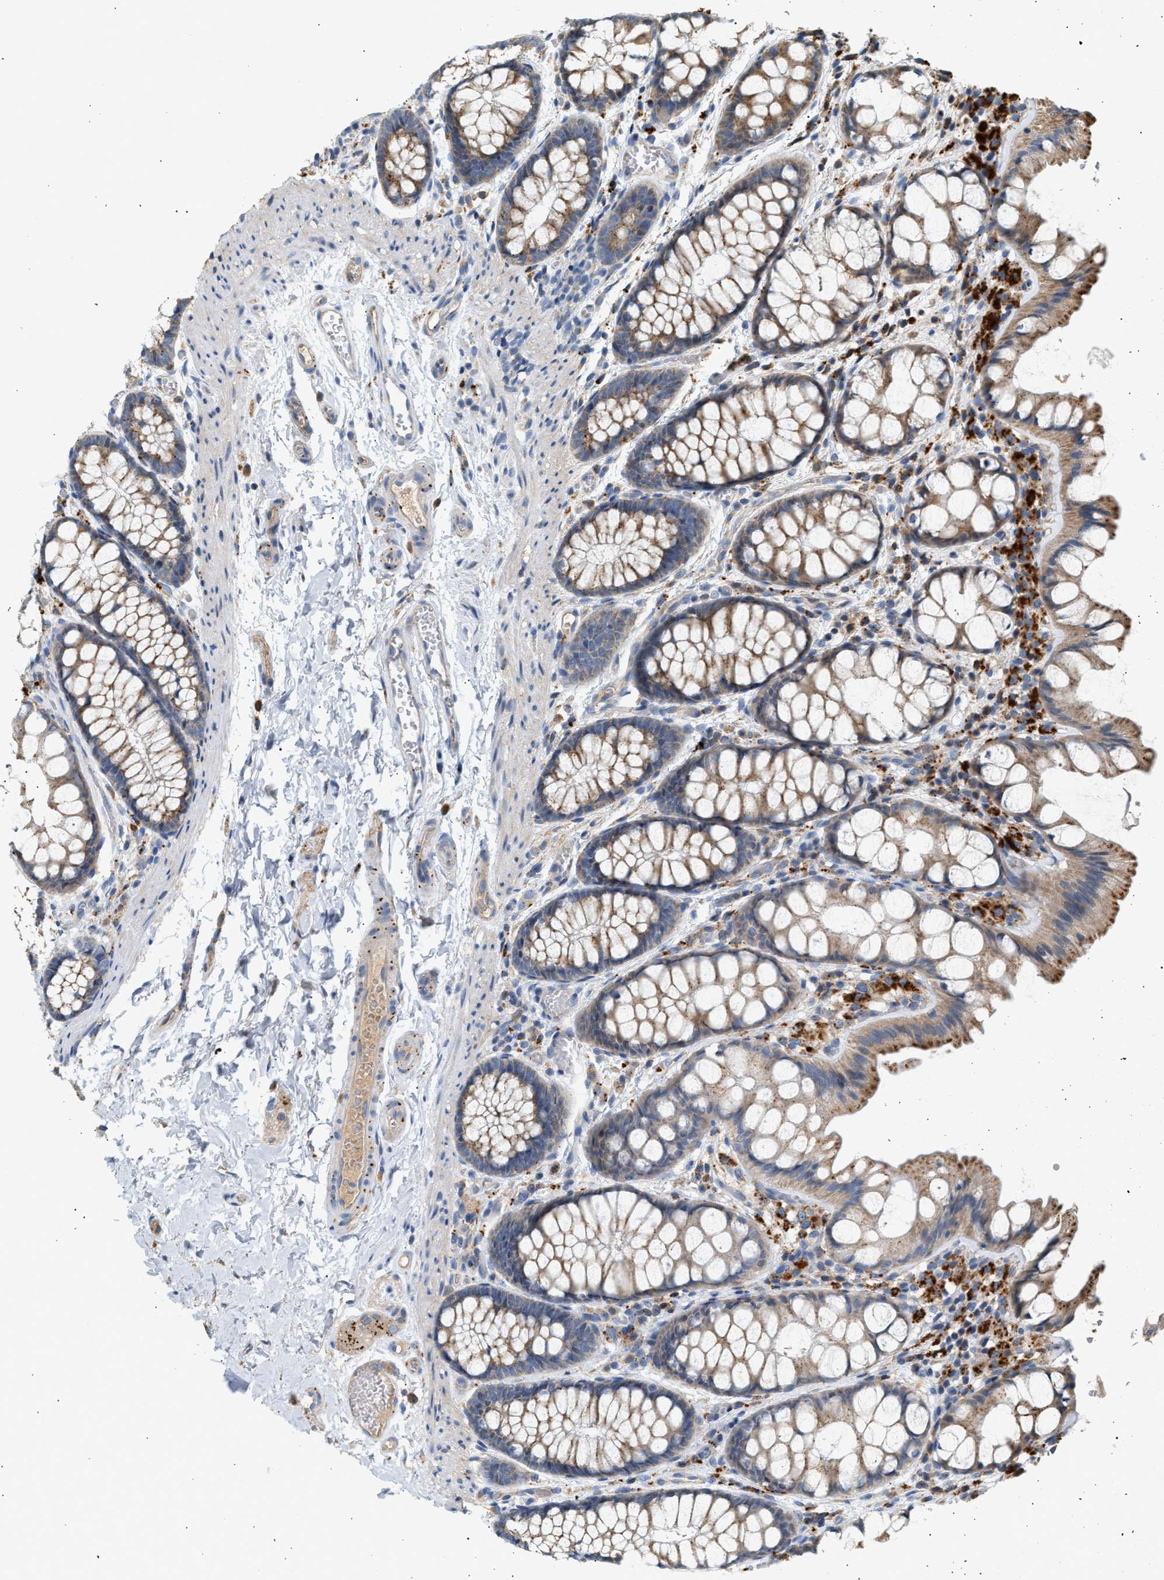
{"staining": {"intensity": "weak", "quantity": ">75%", "location": "cytoplasmic/membranous"}, "tissue": "colon", "cell_type": "Endothelial cells", "image_type": "normal", "snomed": [{"axis": "morphology", "description": "Normal tissue, NOS"}, {"axis": "topography", "description": "Colon"}], "caption": "Unremarkable colon was stained to show a protein in brown. There is low levels of weak cytoplasmic/membranous positivity in about >75% of endothelial cells. (Stains: DAB in brown, nuclei in blue, Microscopy: brightfield microscopy at high magnification).", "gene": "ENTHD1", "patient": {"sex": "male", "age": 47}}